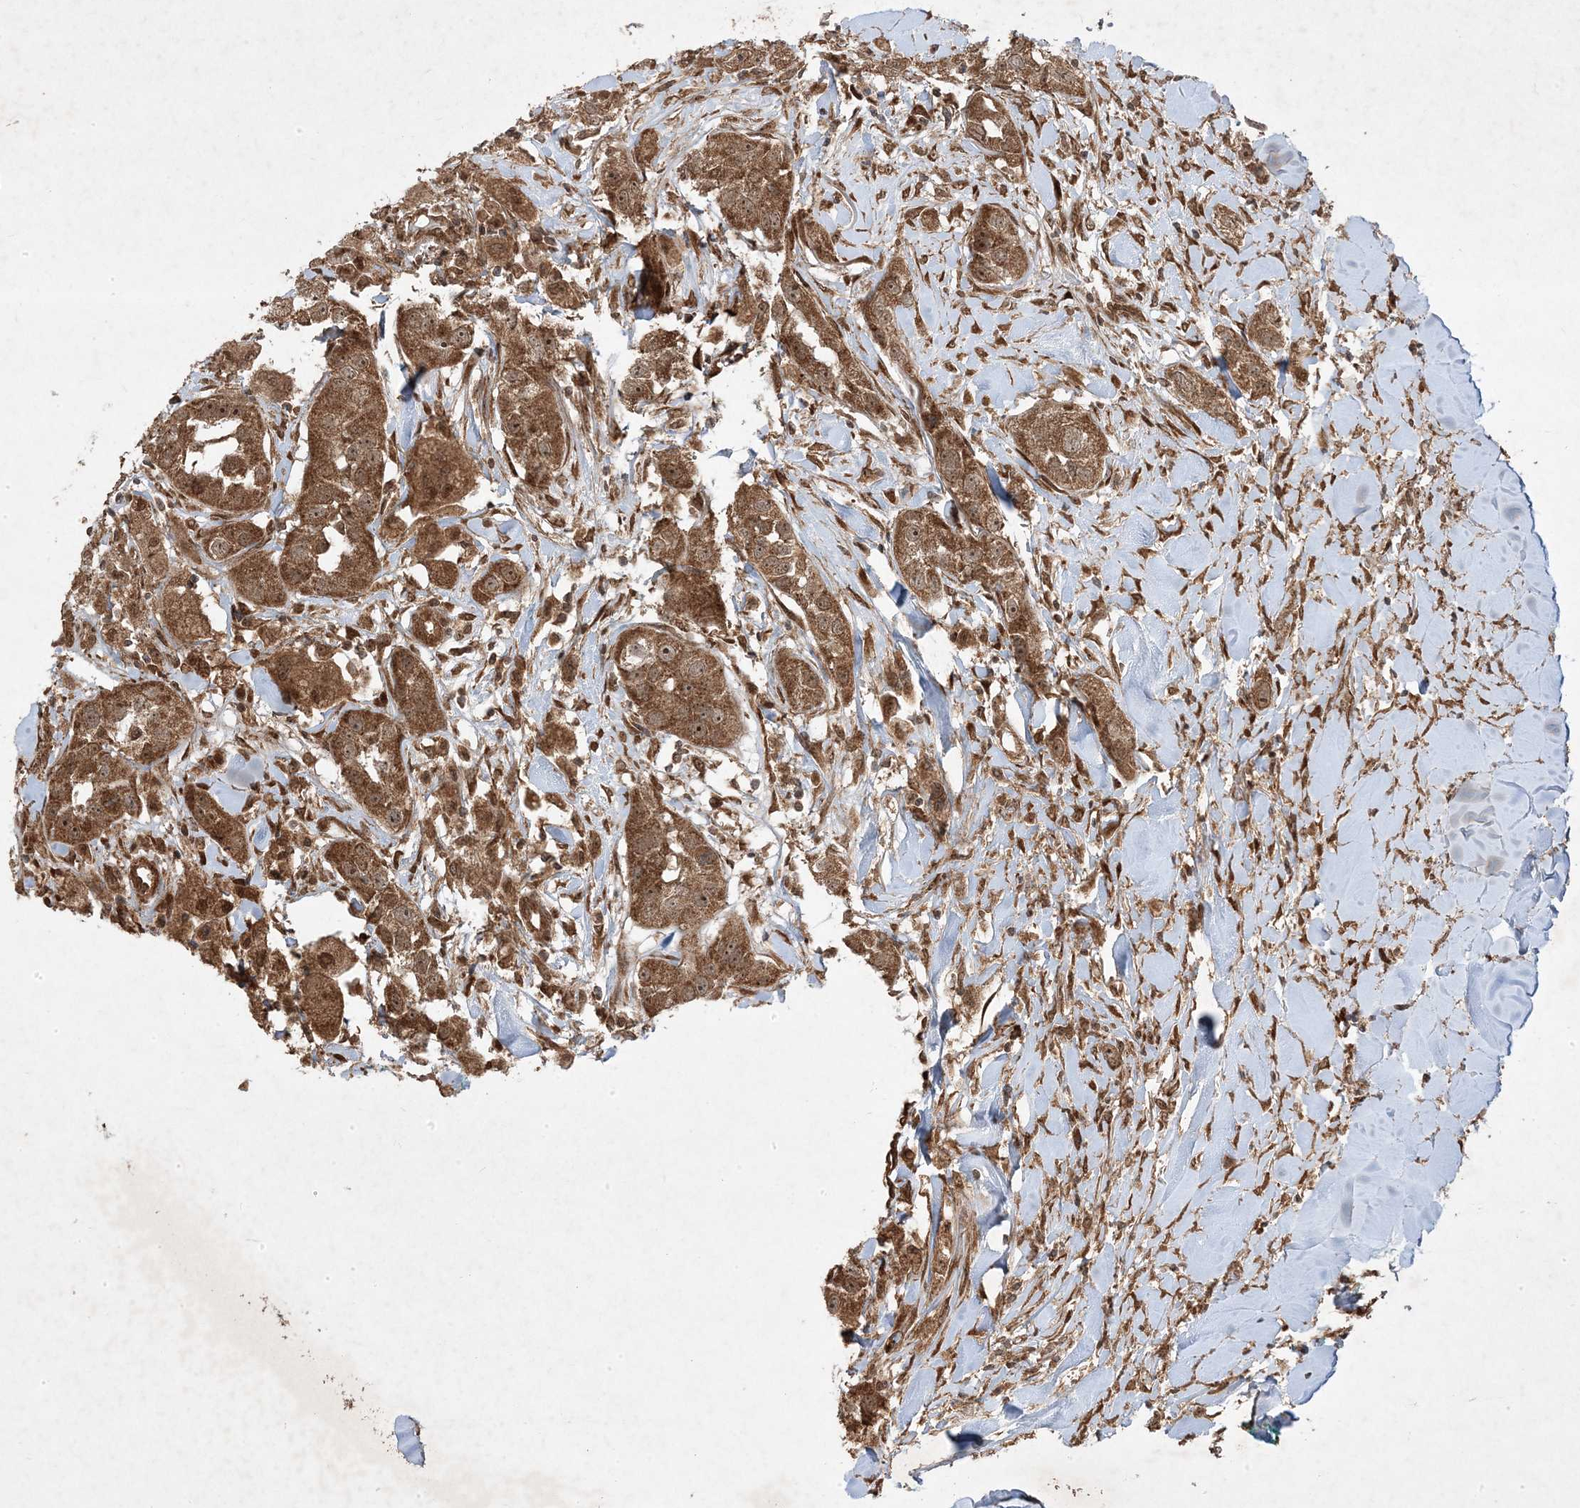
{"staining": {"intensity": "moderate", "quantity": ">75%", "location": "cytoplasmic/membranous,nuclear"}, "tissue": "head and neck cancer", "cell_type": "Tumor cells", "image_type": "cancer", "snomed": [{"axis": "morphology", "description": "Normal tissue, NOS"}, {"axis": "morphology", "description": "Squamous cell carcinoma, NOS"}, {"axis": "topography", "description": "Skeletal muscle"}, {"axis": "topography", "description": "Head-Neck"}], "caption": "A high-resolution histopathology image shows immunohistochemistry (IHC) staining of head and neck squamous cell carcinoma, which reveals moderate cytoplasmic/membranous and nuclear expression in approximately >75% of tumor cells.", "gene": "PLEKHM2", "patient": {"sex": "male", "age": 51}}